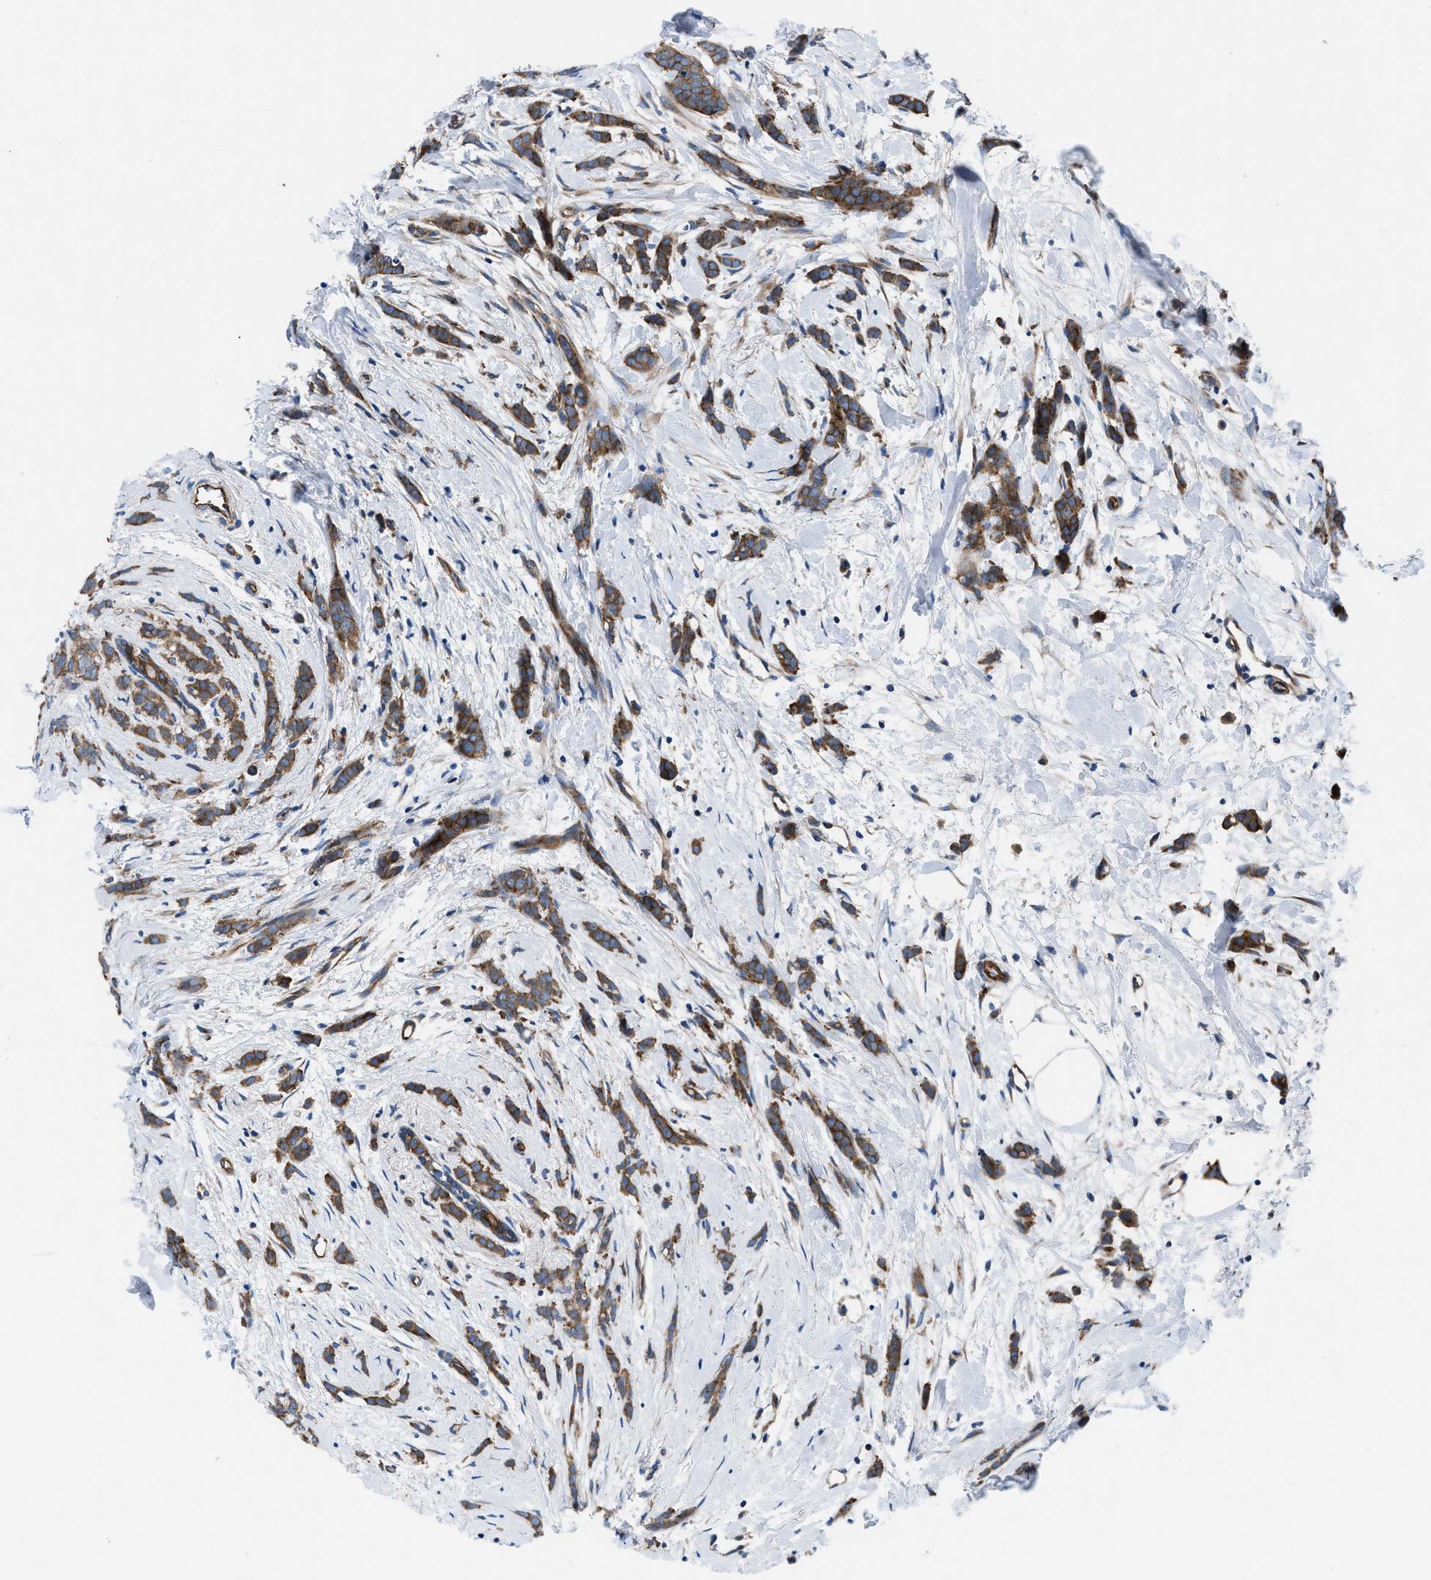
{"staining": {"intensity": "strong", "quantity": ">75%", "location": "cytoplasmic/membranous"}, "tissue": "breast cancer", "cell_type": "Tumor cells", "image_type": "cancer", "snomed": [{"axis": "morphology", "description": "Lobular carcinoma, in situ"}, {"axis": "morphology", "description": "Lobular carcinoma"}, {"axis": "topography", "description": "Breast"}], "caption": "Tumor cells reveal strong cytoplasmic/membranous positivity in about >75% of cells in breast lobular carcinoma.", "gene": "TRIP4", "patient": {"sex": "female", "age": 41}}